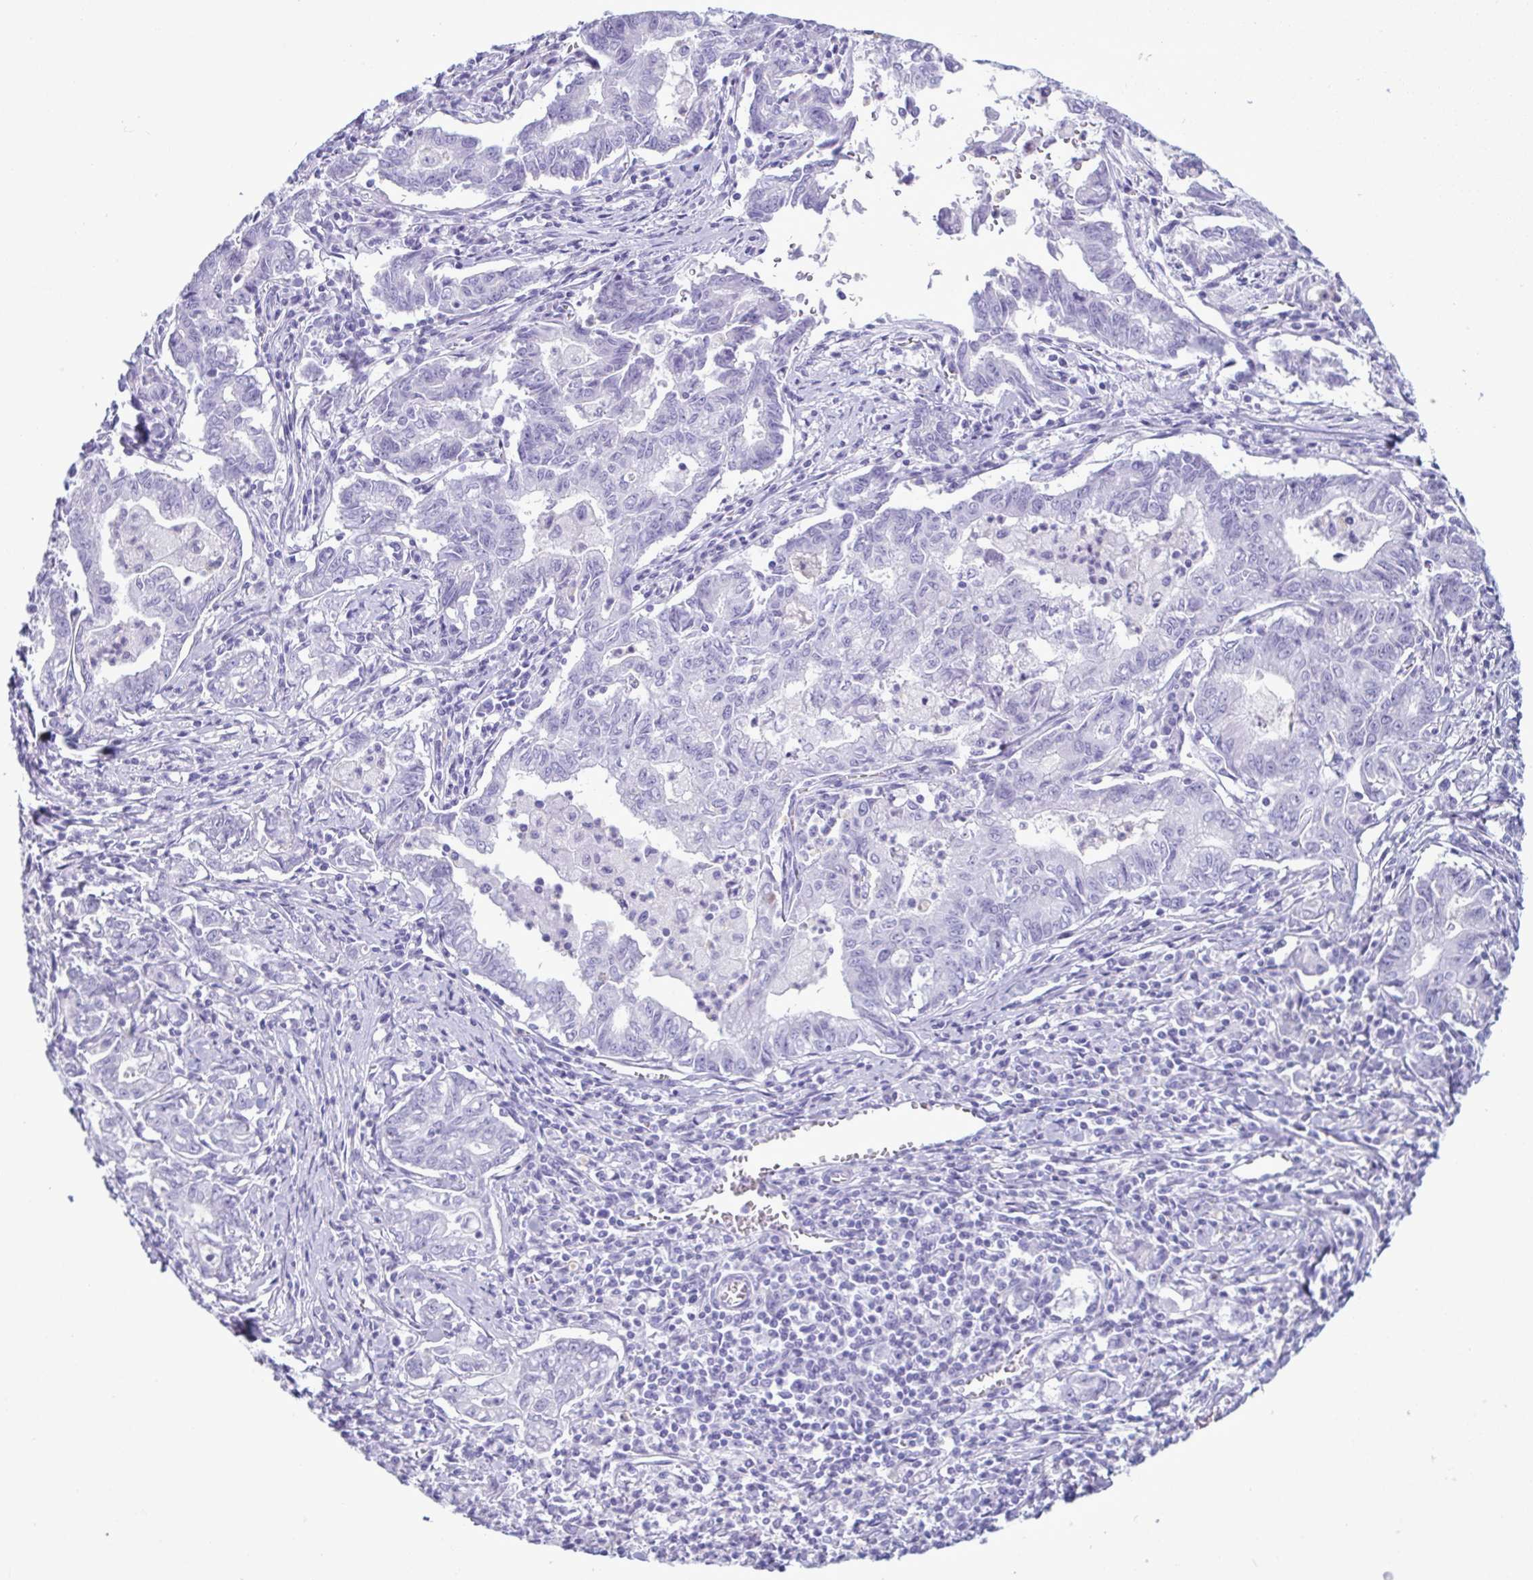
{"staining": {"intensity": "negative", "quantity": "none", "location": "none"}, "tissue": "stomach cancer", "cell_type": "Tumor cells", "image_type": "cancer", "snomed": [{"axis": "morphology", "description": "Adenocarcinoma, NOS"}, {"axis": "topography", "description": "Stomach, upper"}], "caption": "DAB immunohistochemical staining of stomach adenocarcinoma reveals no significant positivity in tumor cells.", "gene": "LTF", "patient": {"sex": "female", "age": 79}}